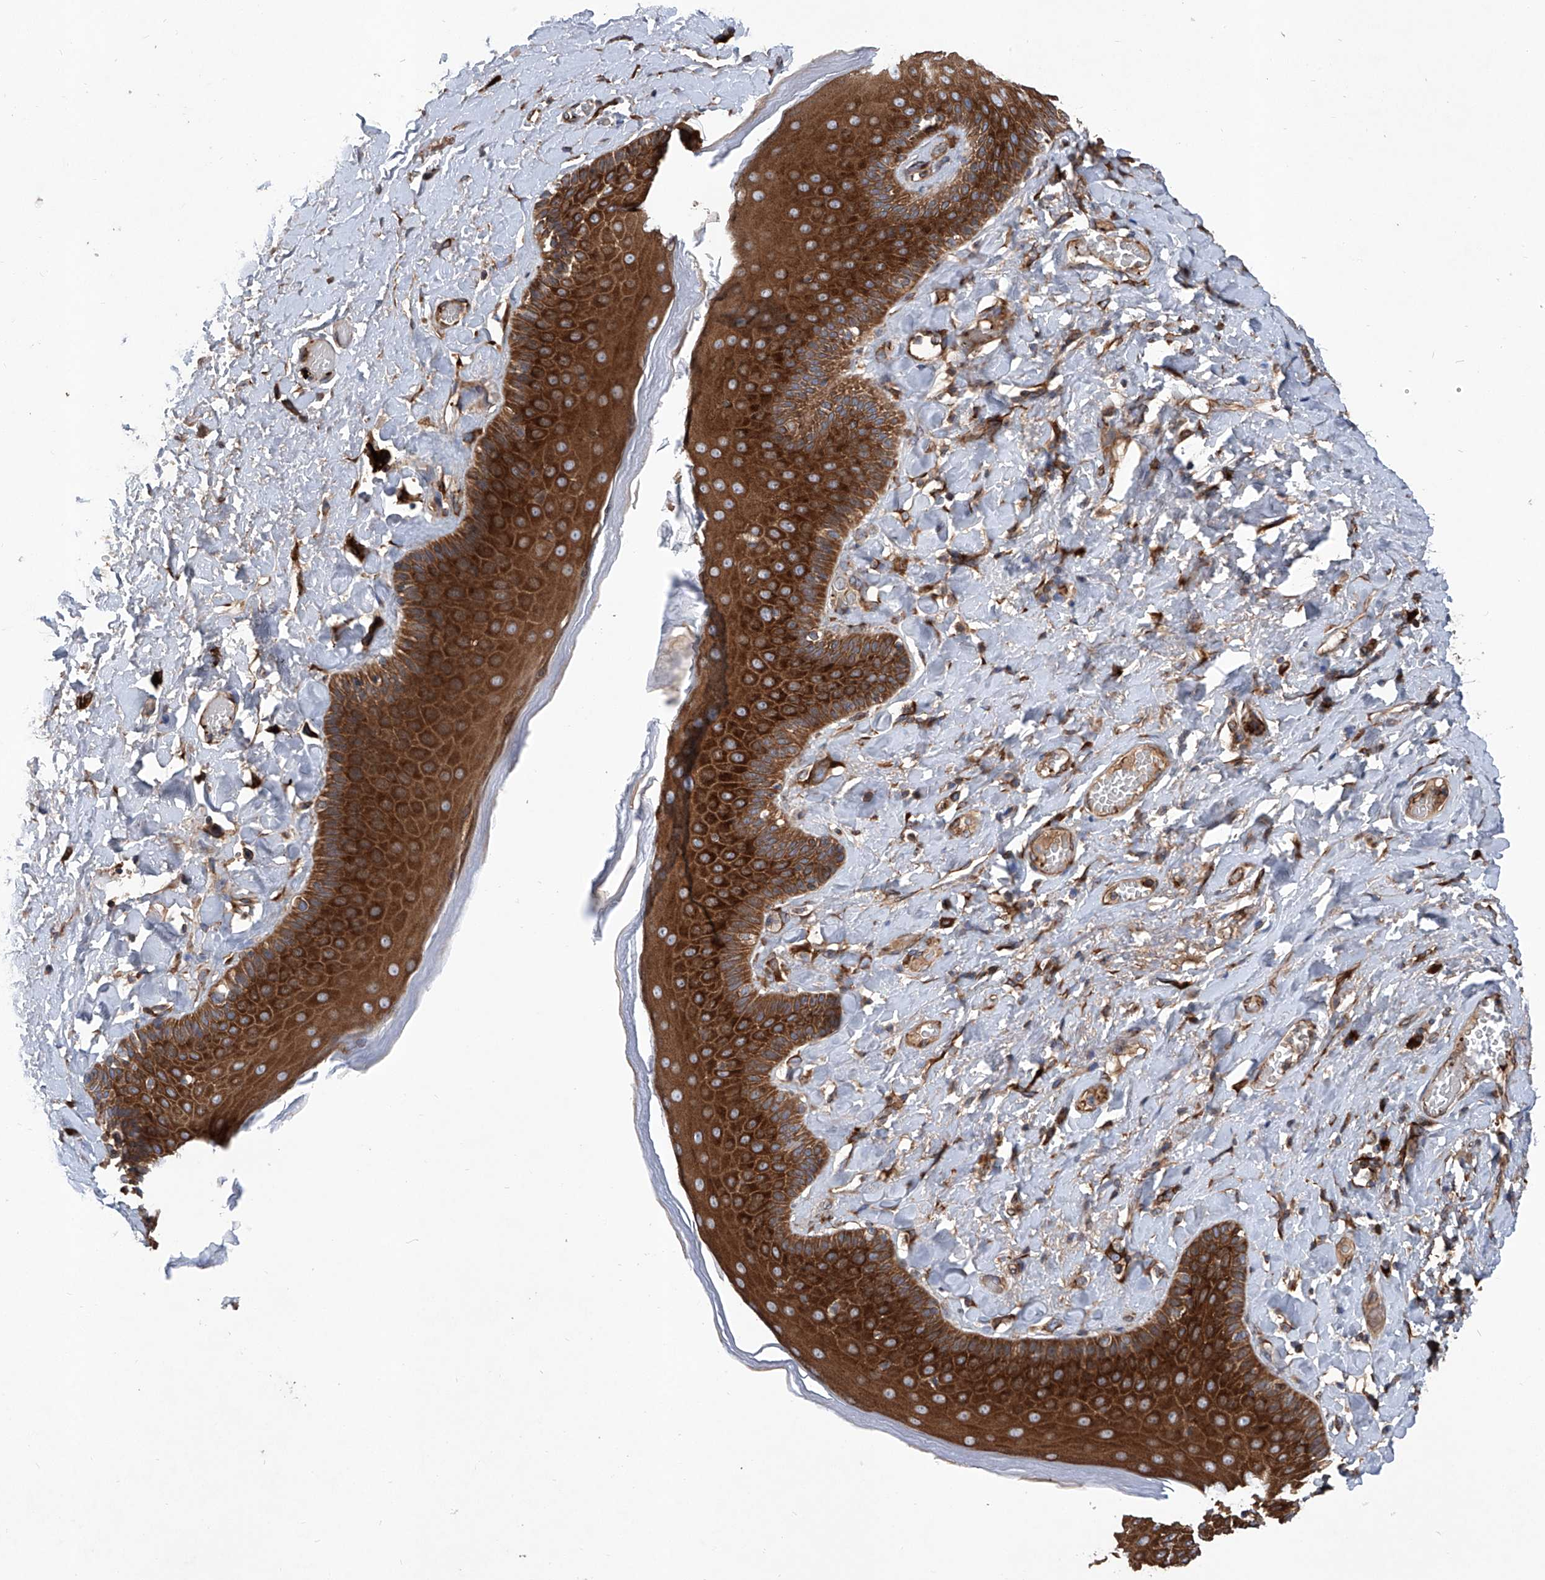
{"staining": {"intensity": "strong", "quantity": ">75%", "location": "cytoplasmic/membranous"}, "tissue": "skin", "cell_type": "Epidermal cells", "image_type": "normal", "snomed": [{"axis": "morphology", "description": "Normal tissue, NOS"}, {"axis": "topography", "description": "Anal"}], "caption": "Skin stained with a brown dye exhibits strong cytoplasmic/membranous positive positivity in approximately >75% of epidermal cells.", "gene": "ASCC3", "patient": {"sex": "male", "age": 69}}